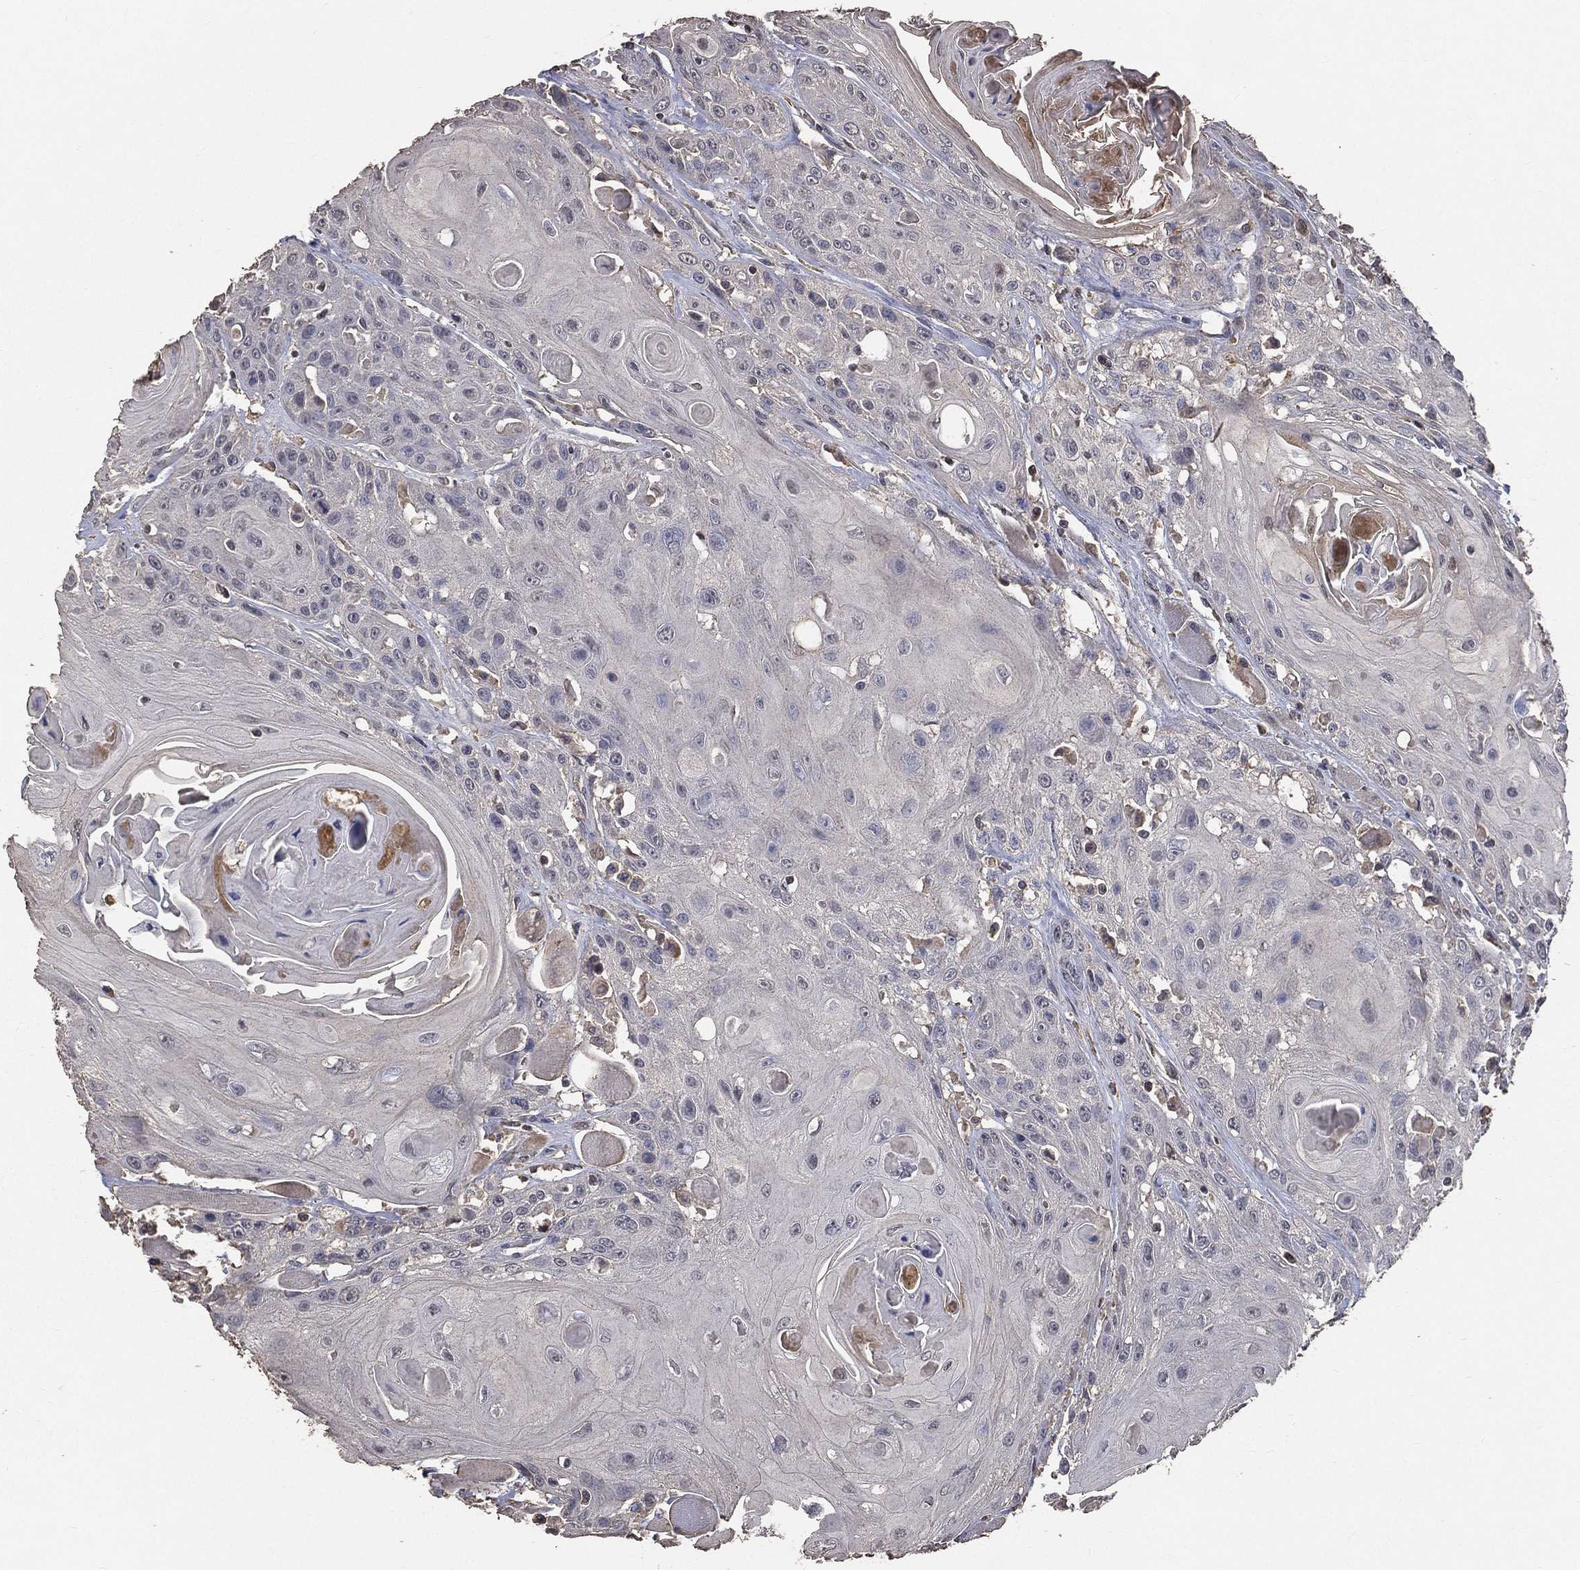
{"staining": {"intensity": "negative", "quantity": "none", "location": "none"}, "tissue": "head and neck cancer", "cell_type": "Tumor cells", "image_type": "cancer", "snomed": [{"axis": "morphology", "description": "Squamous cell carcinoma, NOS"}, {"axis": "topography", "description": "Head-Neck"}], "caption": "Protein analysis of squamous cell carcinoma (head and neck) reveals no significant expression in tumor cells. Brightfield microscopy of immunohistochemistry stained with DAB (3,3'-diaminobenzidine) (brown) and hematoxylin (blue), captured at high magnification.", "gene": "SNAP25", "patient": {"sex": "female", "age": 59}}